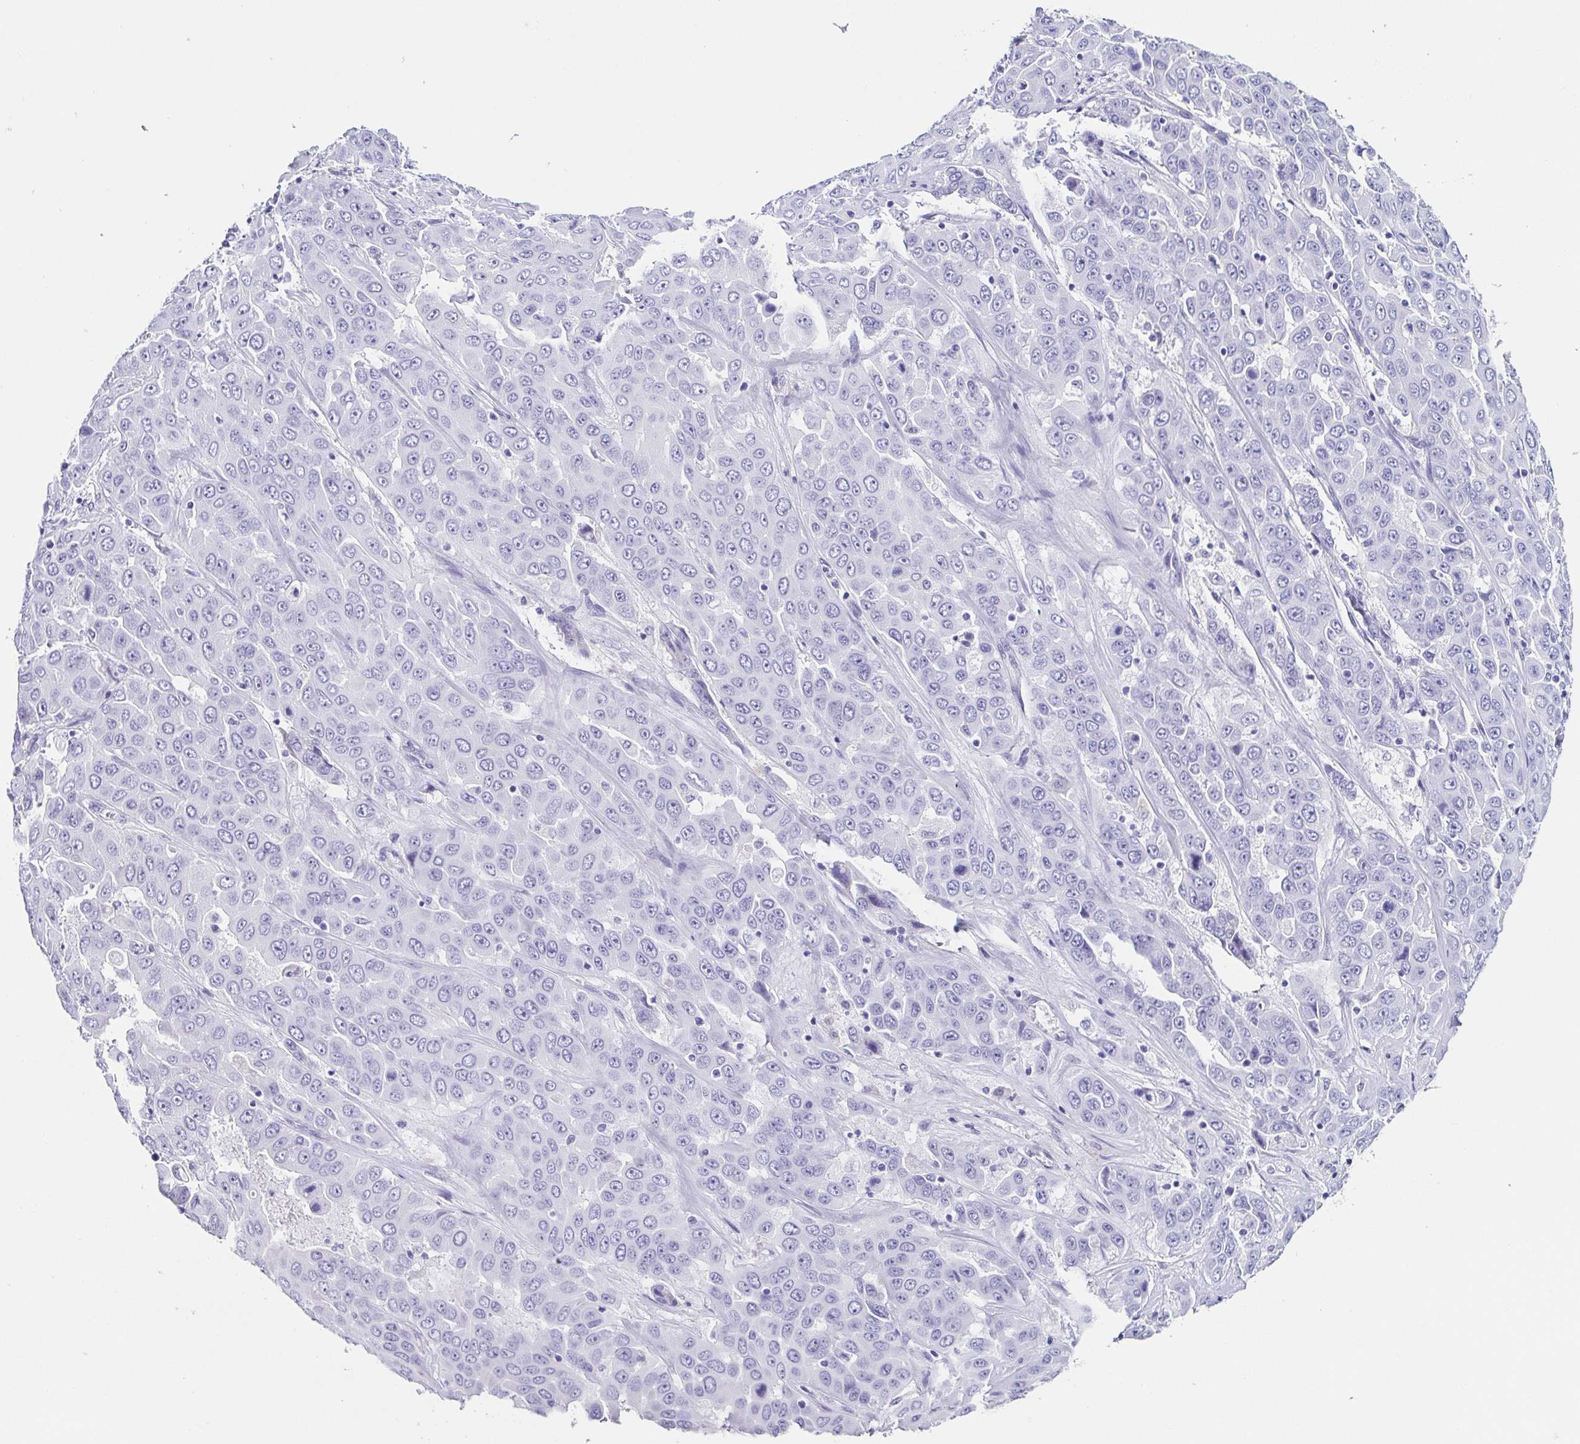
{"staining": {"intensity": "negative", "quantity": "none", "location": "none"}, "tissue": "liver cancer", "cell_type": "Tumor cells", "image_type": "cancer", "snomed": [{"axis": "morphology", "description": "Cholangiocarcinoma"}, {"axis": "topography", "description": "Liver"}], "caption": "This is a photomicrograph of immunohistochemistry (IHC) staining of liver cancer (cholangiocarcinoma), which shows no expression in tumor cells. The staining is performed using DAB brown chromogen with nuclei counter-stained in using hematoxylin.", "gene": "TNNT2", "patient": {"sex": "female", "age": 52}}